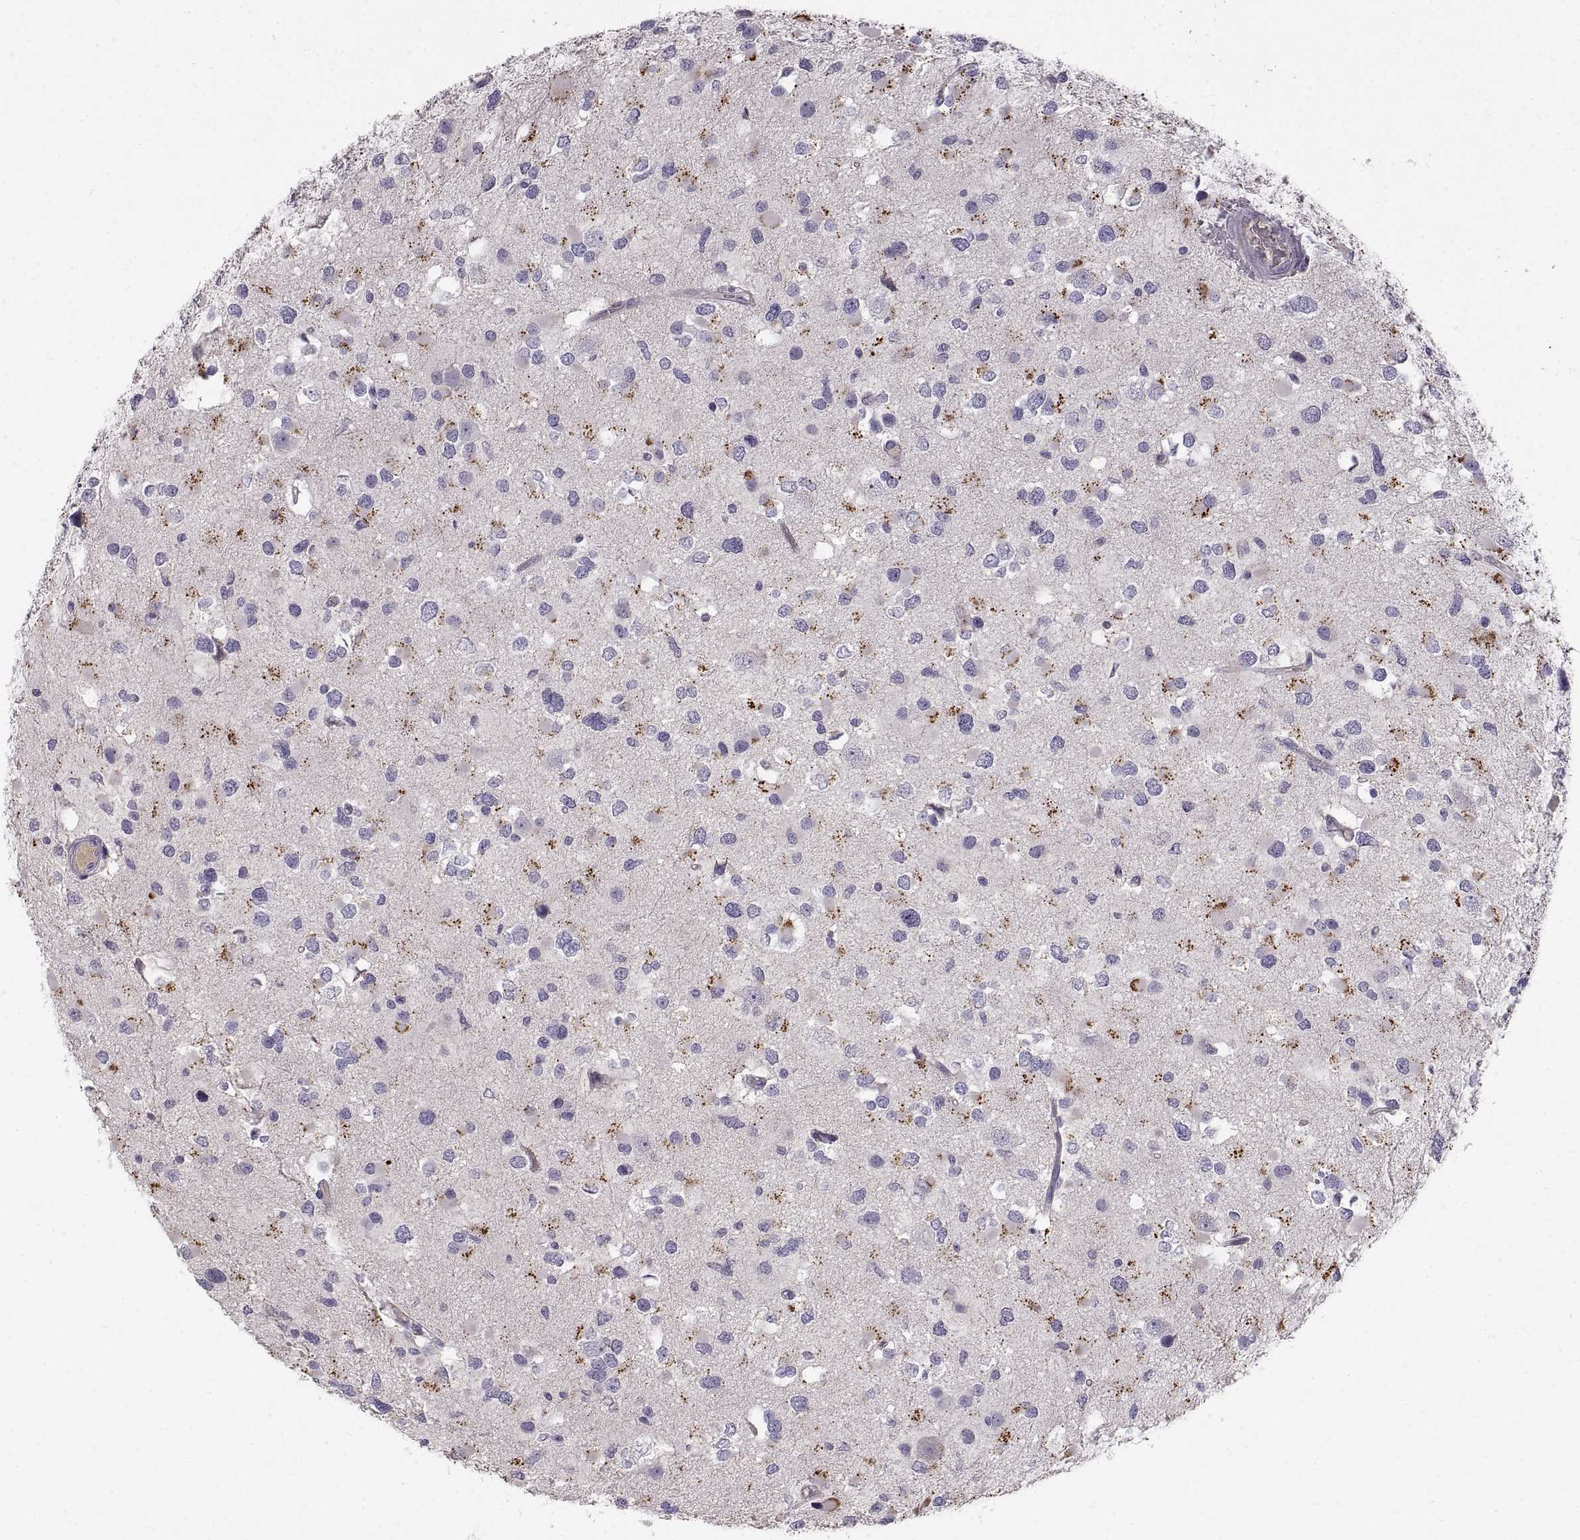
{"staining": {"intensity": "negative", "quantity": "none", "location": "none"}, "tissue": "glioma", "cell_type": "Tumor cells", "image_type": "cancer", "snomed": [{"axis": "morphology", "description": "Glioma, malignant, Low grade"}, {"axis": "topography", "description": "Brain"}], "caption": "Human glioma stained for a protein using immunohistochemistry (IHC) displays no positivity in tumor cells.", "gene": "ADAM32", "patient": {"sex": "female", "age": 32}}